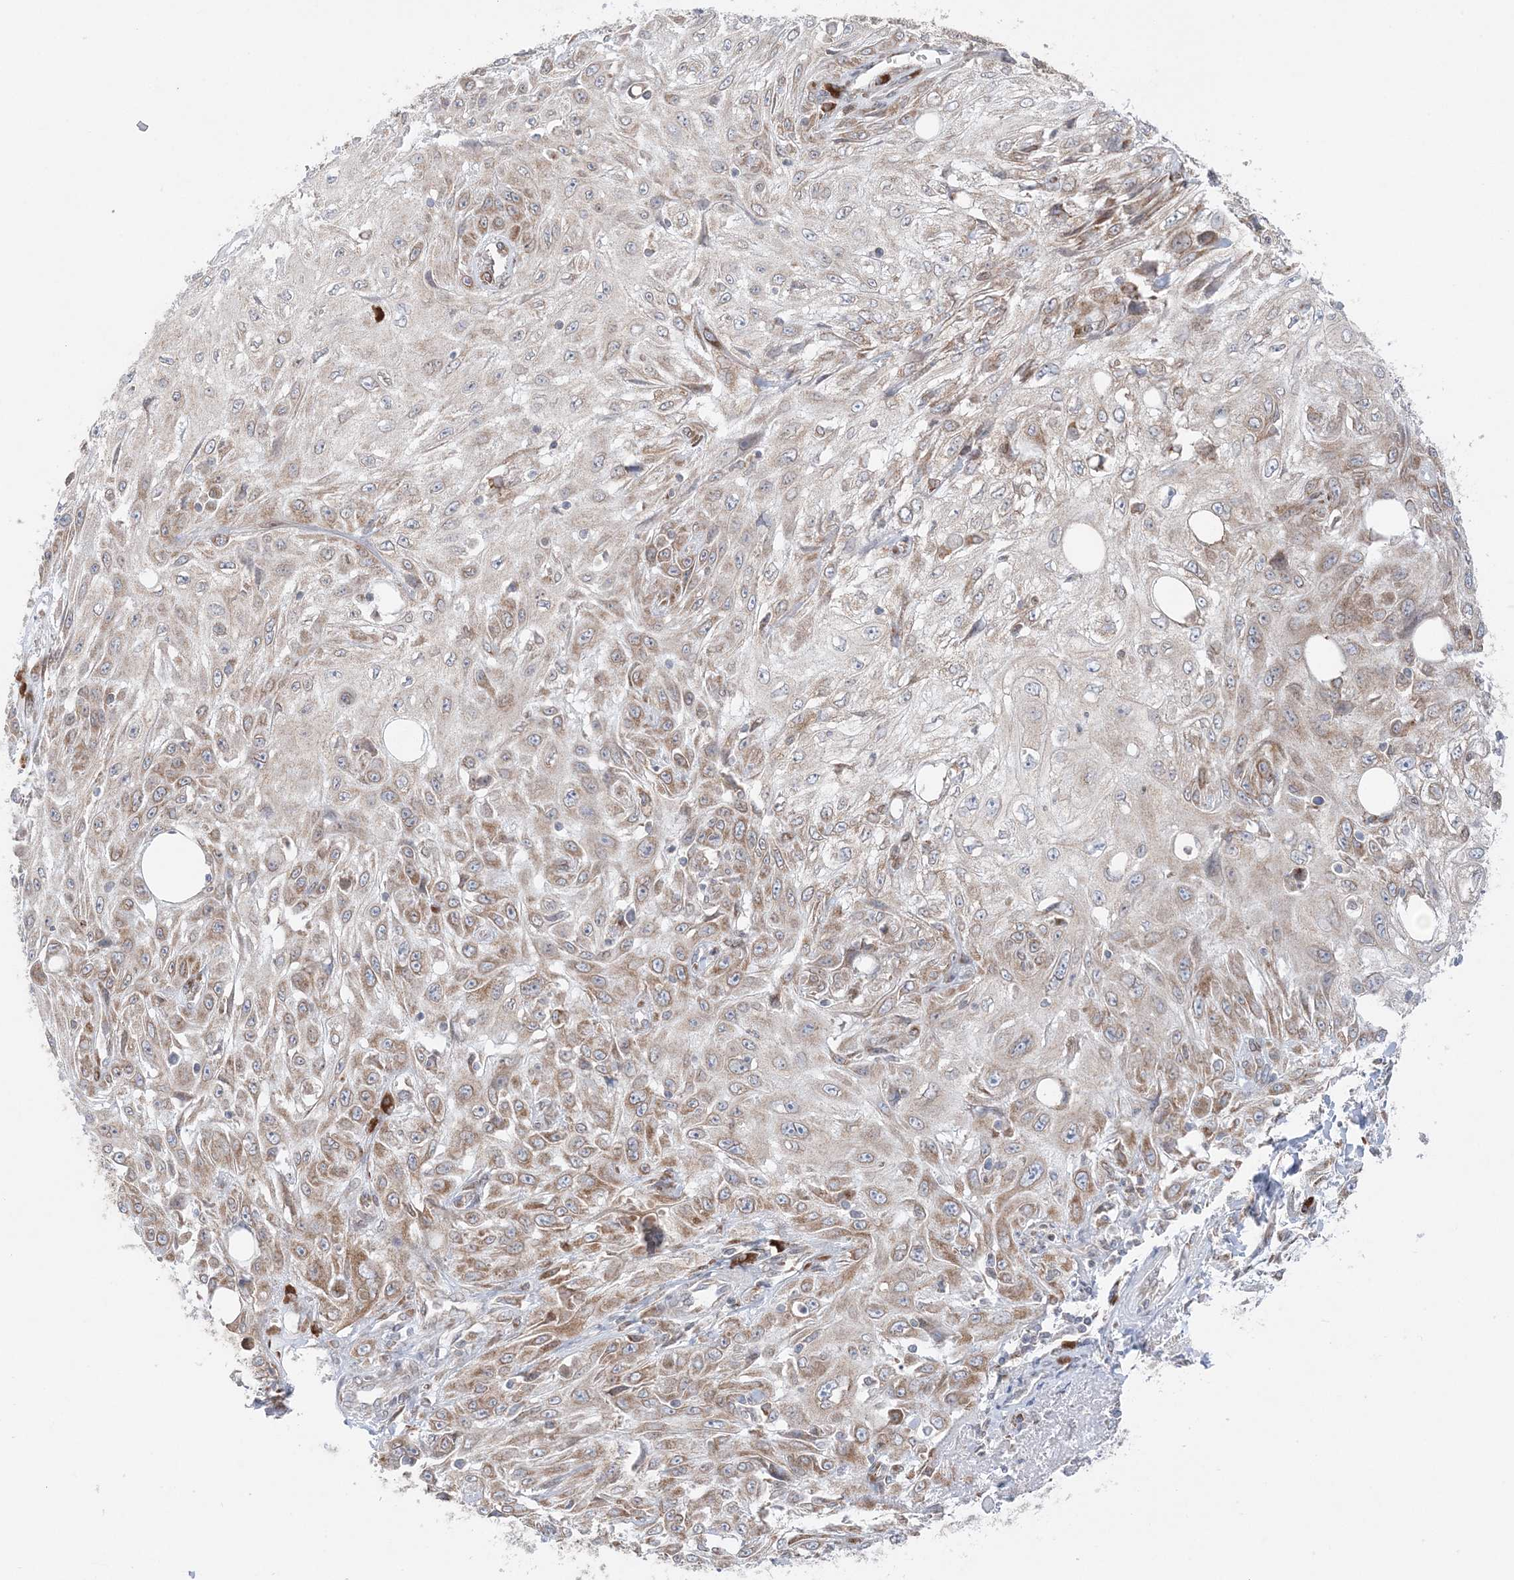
{"staining": {"intensity": "weak", "quantity": ">75%", "location": "cytoplasmic/membranous"}, "tissue": "skin cancer", "cell_type": "Tumor cells", "image_type": "cancer", "snomed": [{"axis": "morphology", "description": "Squamous cell carcinoma, NOS"}, {"axis": "topography", "description": "Skin"}], "caption": "Approximately >75% of tumor cells in skin squamous cell carcinoma demonstrate weak cytoplasmic/membranous protein positivity as visualized by brown immunohistochemical staining.", "gene": "TMED10", "patient": {"sex": "male", "age": 75}}